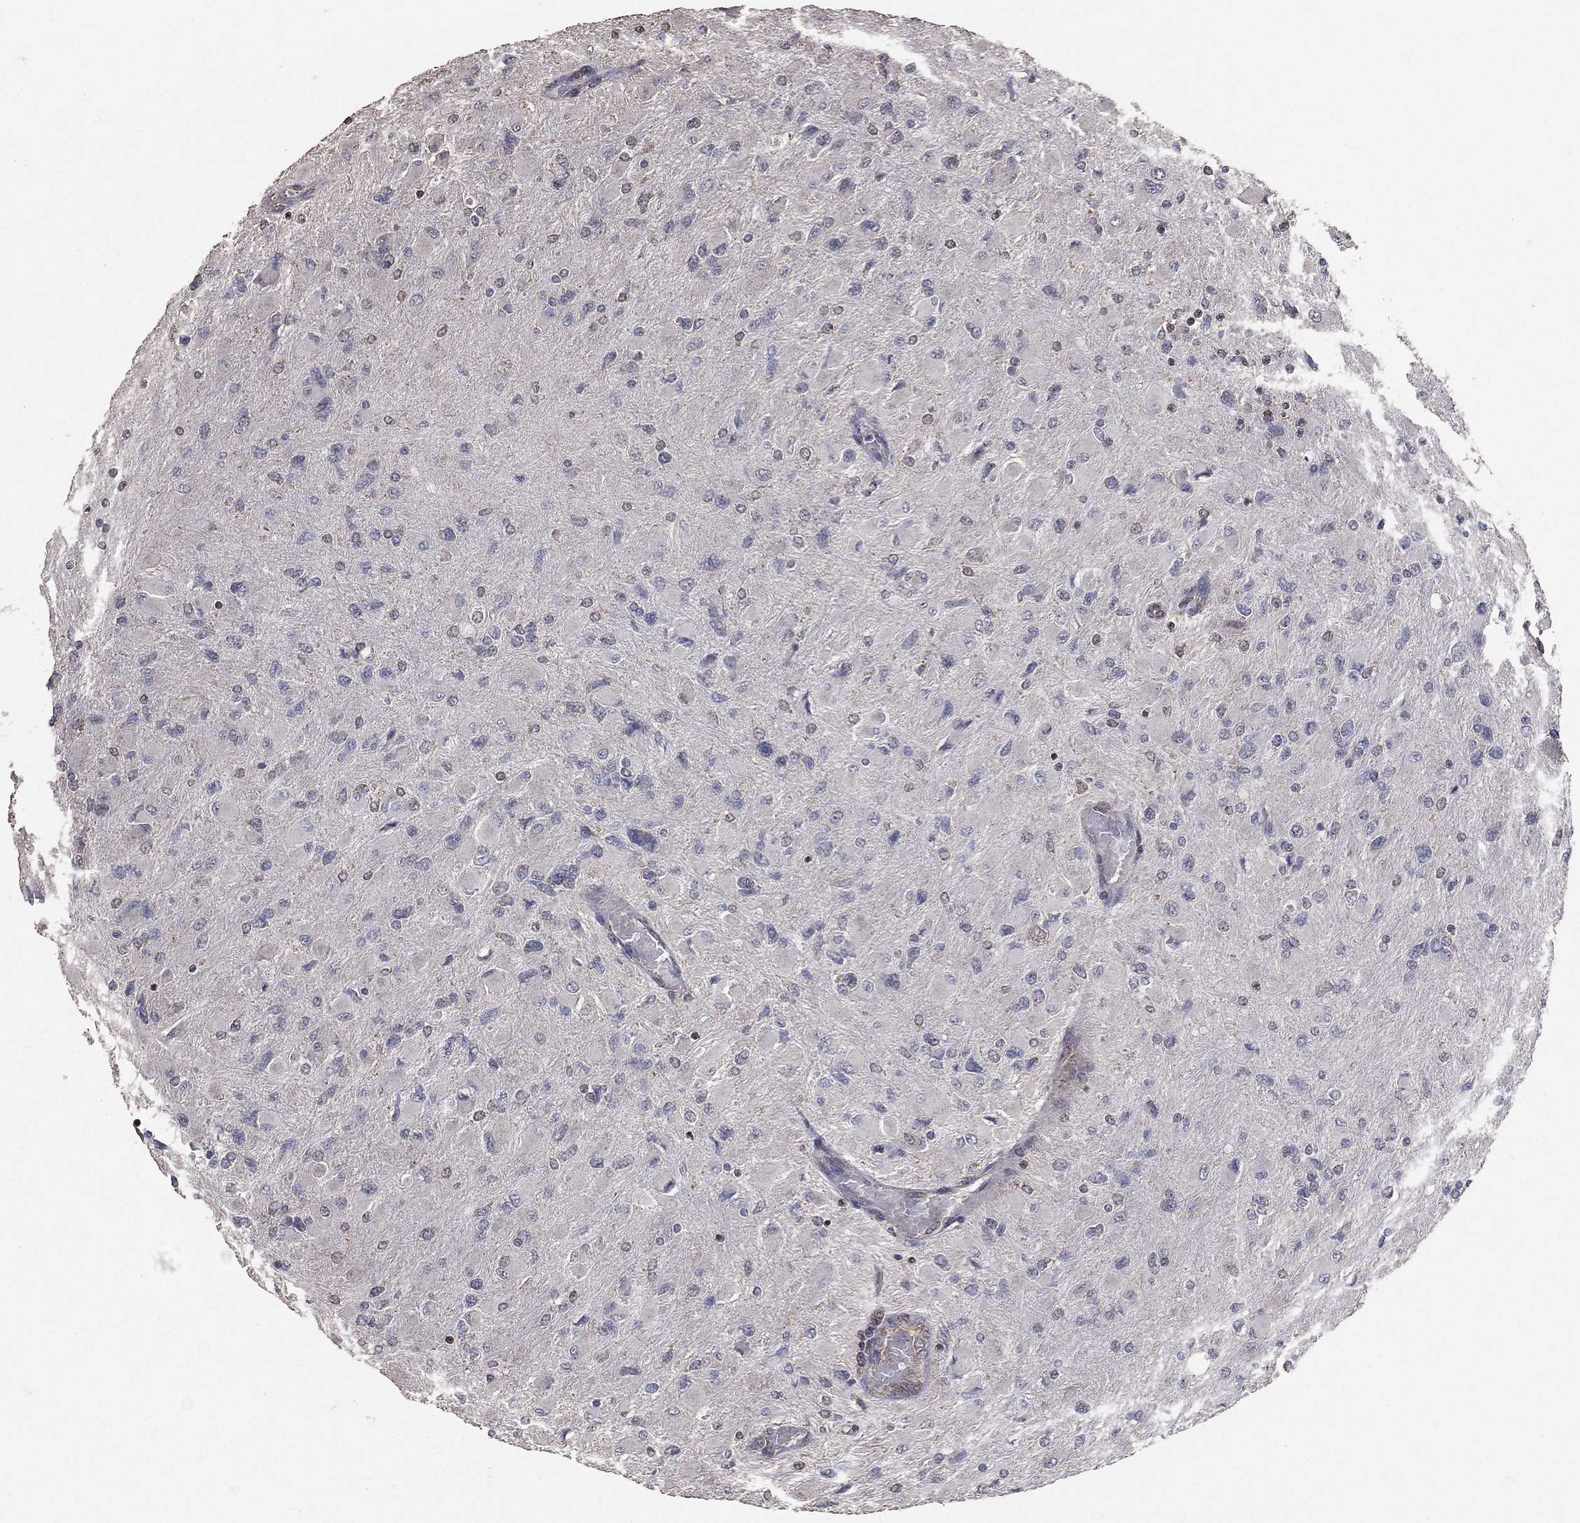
{"staining": {"intensity": "negative", "quantity": "none", "location": "none"}, "tissue": "glioma", "cell_type": "Tumor cells", "image_type": "cancer", "snomed": [{"axis": "morphology", "description": "Glioma, malignant, High grade"}, {"axis": "topography", "description": "Cerebral cortex"}], "caption": "Immunohistochemistry micrograph of human glioma stained for a protein (brown), which exhibits no expression in tumor cells.", "gene": "LY6K", "patient": {"sex": "female", "age": 36}}